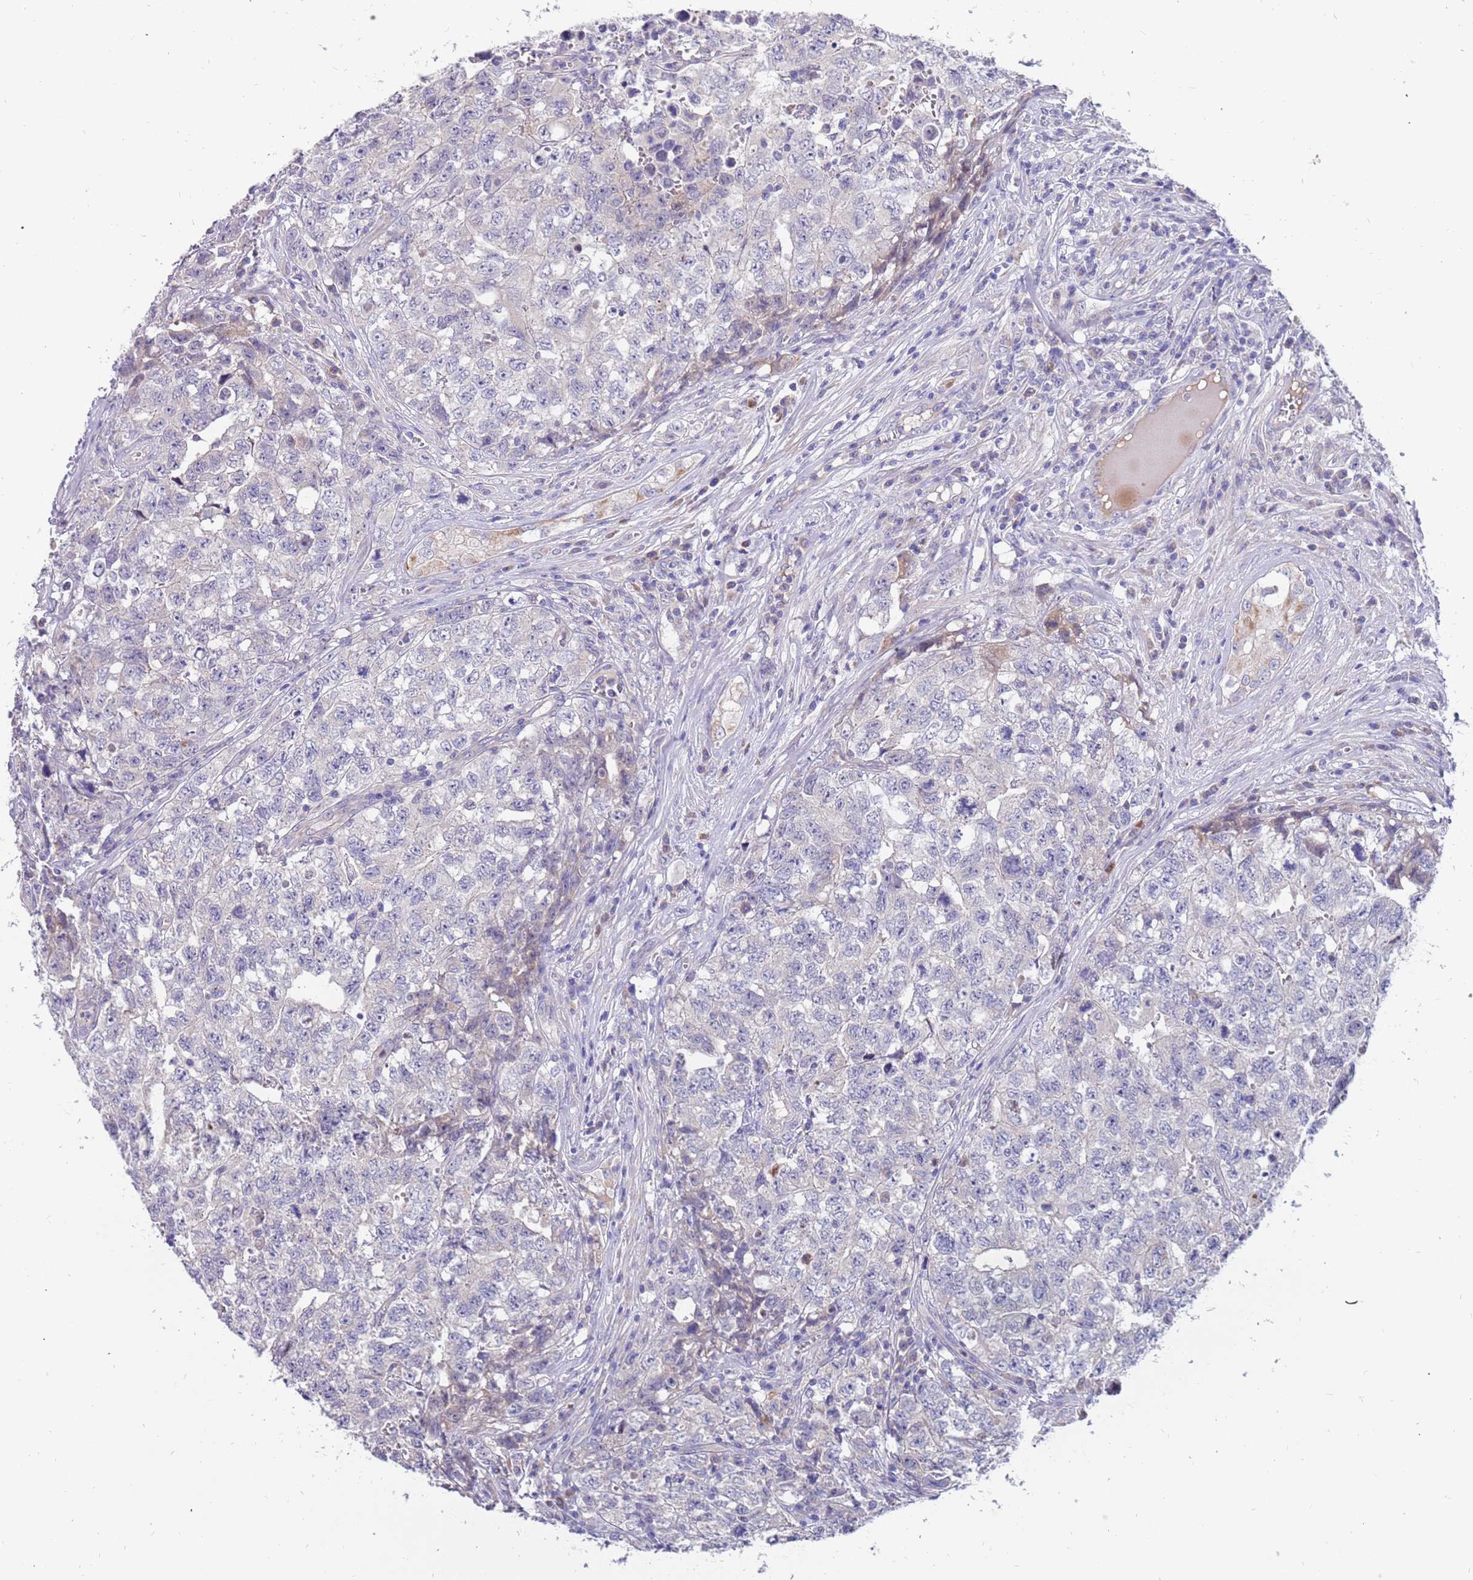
{"staining": {"intensity": "negative", "quantity": "none", "location": "none"}, "tissue": "testis cancer", "cell_type": "Tumor cells", "image_type": "cancer", "snomed": [{"axis": "morphology", "description": "Carcinoma, Embryonal, NOS"}, {"axis": "topography", "description": "Testis"}], "caption": "DAB immunohistochemical staining of testis cancer (embryonal carcinoma) demonstrates no significant expression in tumor cells.", "gene": "ZNF746", "patient": {"sex": "male", "age": 31}}